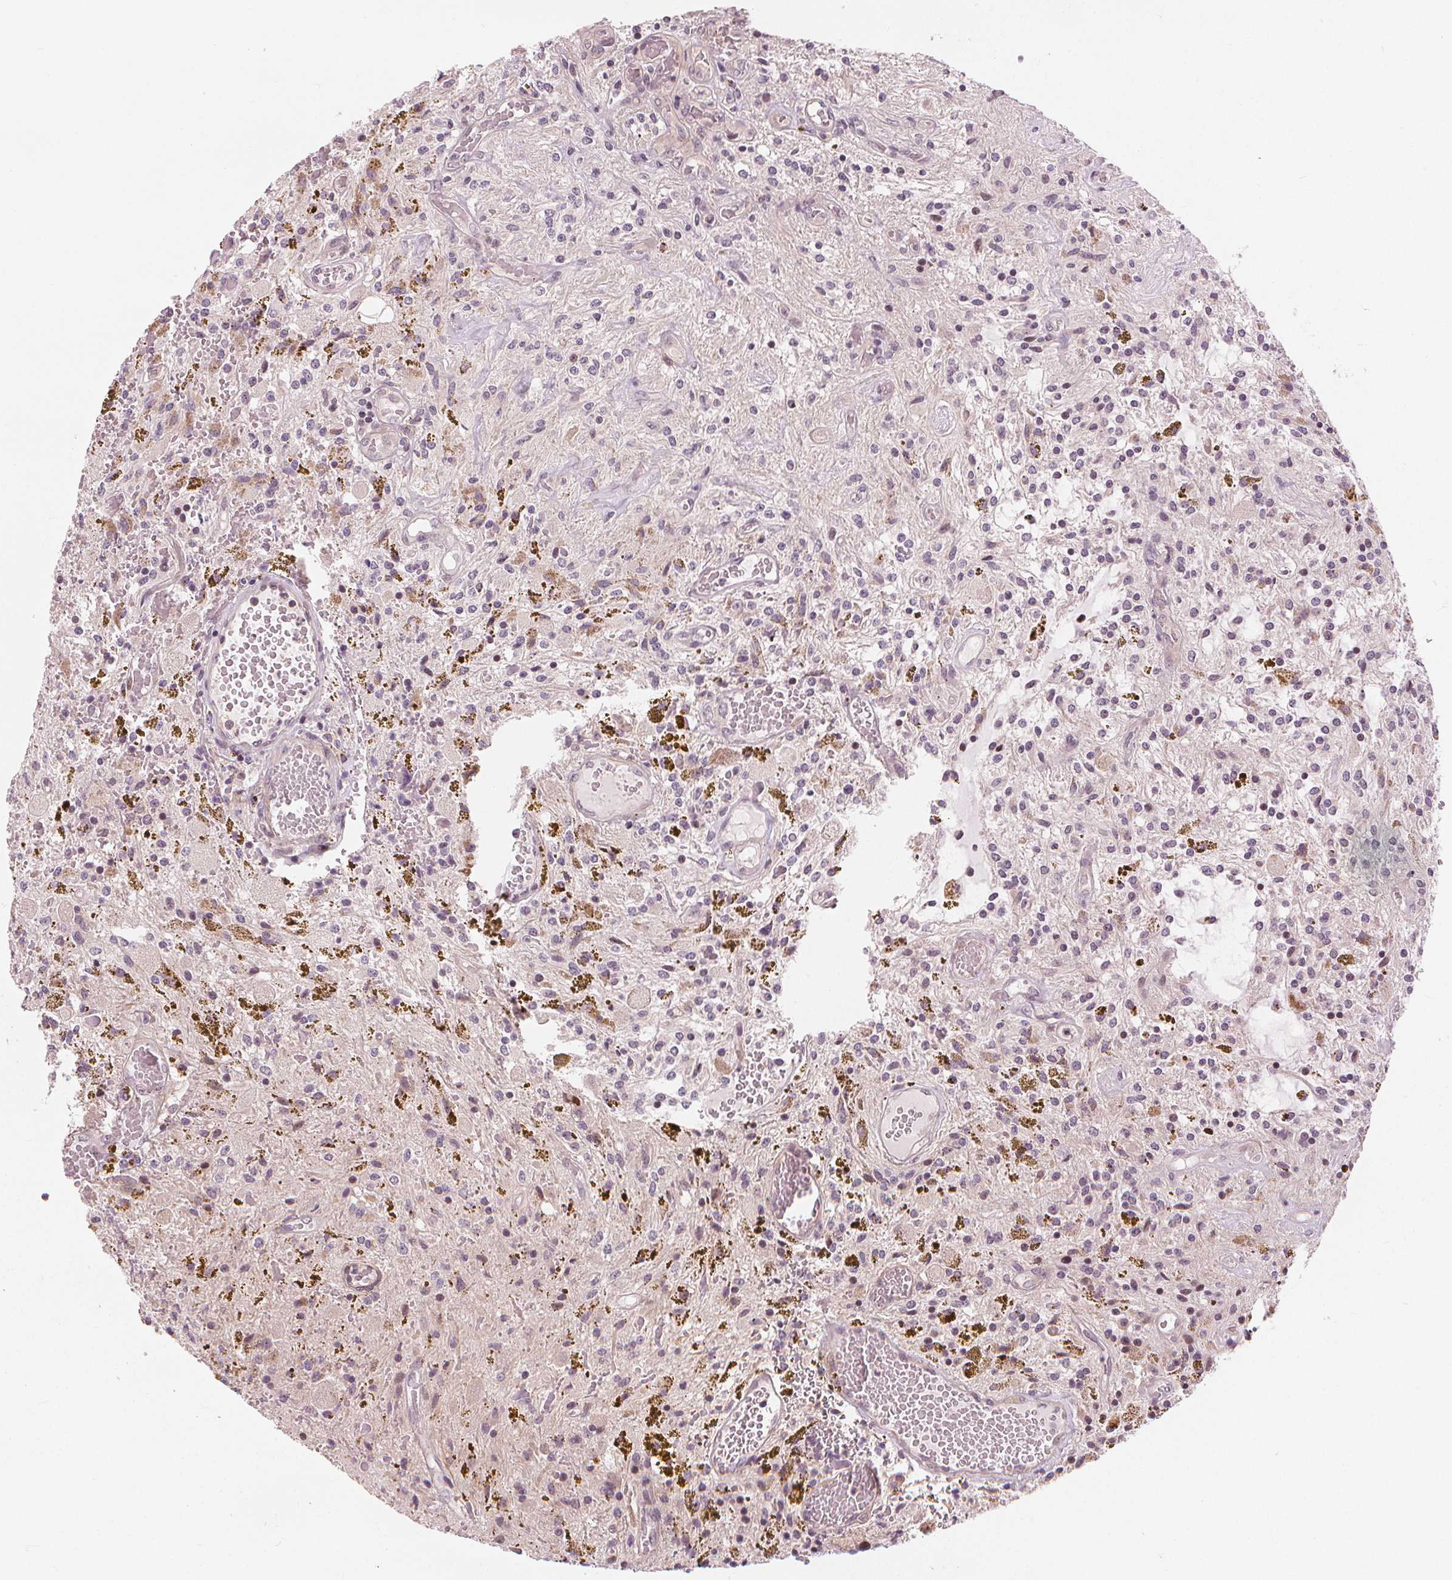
{"staining": {"intensity": "negative", "quantity": "none", "location": "none"}, "tissue": "glioma", "cell_type": "Tumor cells", "image_type": "cancer", "snomed": [{"axis": "morphology", "description": "Glioma, malignant, Low grade"}, {"axis": "topography", "description": "Cerebellum"}], "caption": "There is no significant staining in tumor cells of glioma. The staining is performed using DAB brown chromogen with nuclei counter-stained in using hematoxylin.", "gene": "SLC34A1", "patient": {"sex": "female", "age": 14}}